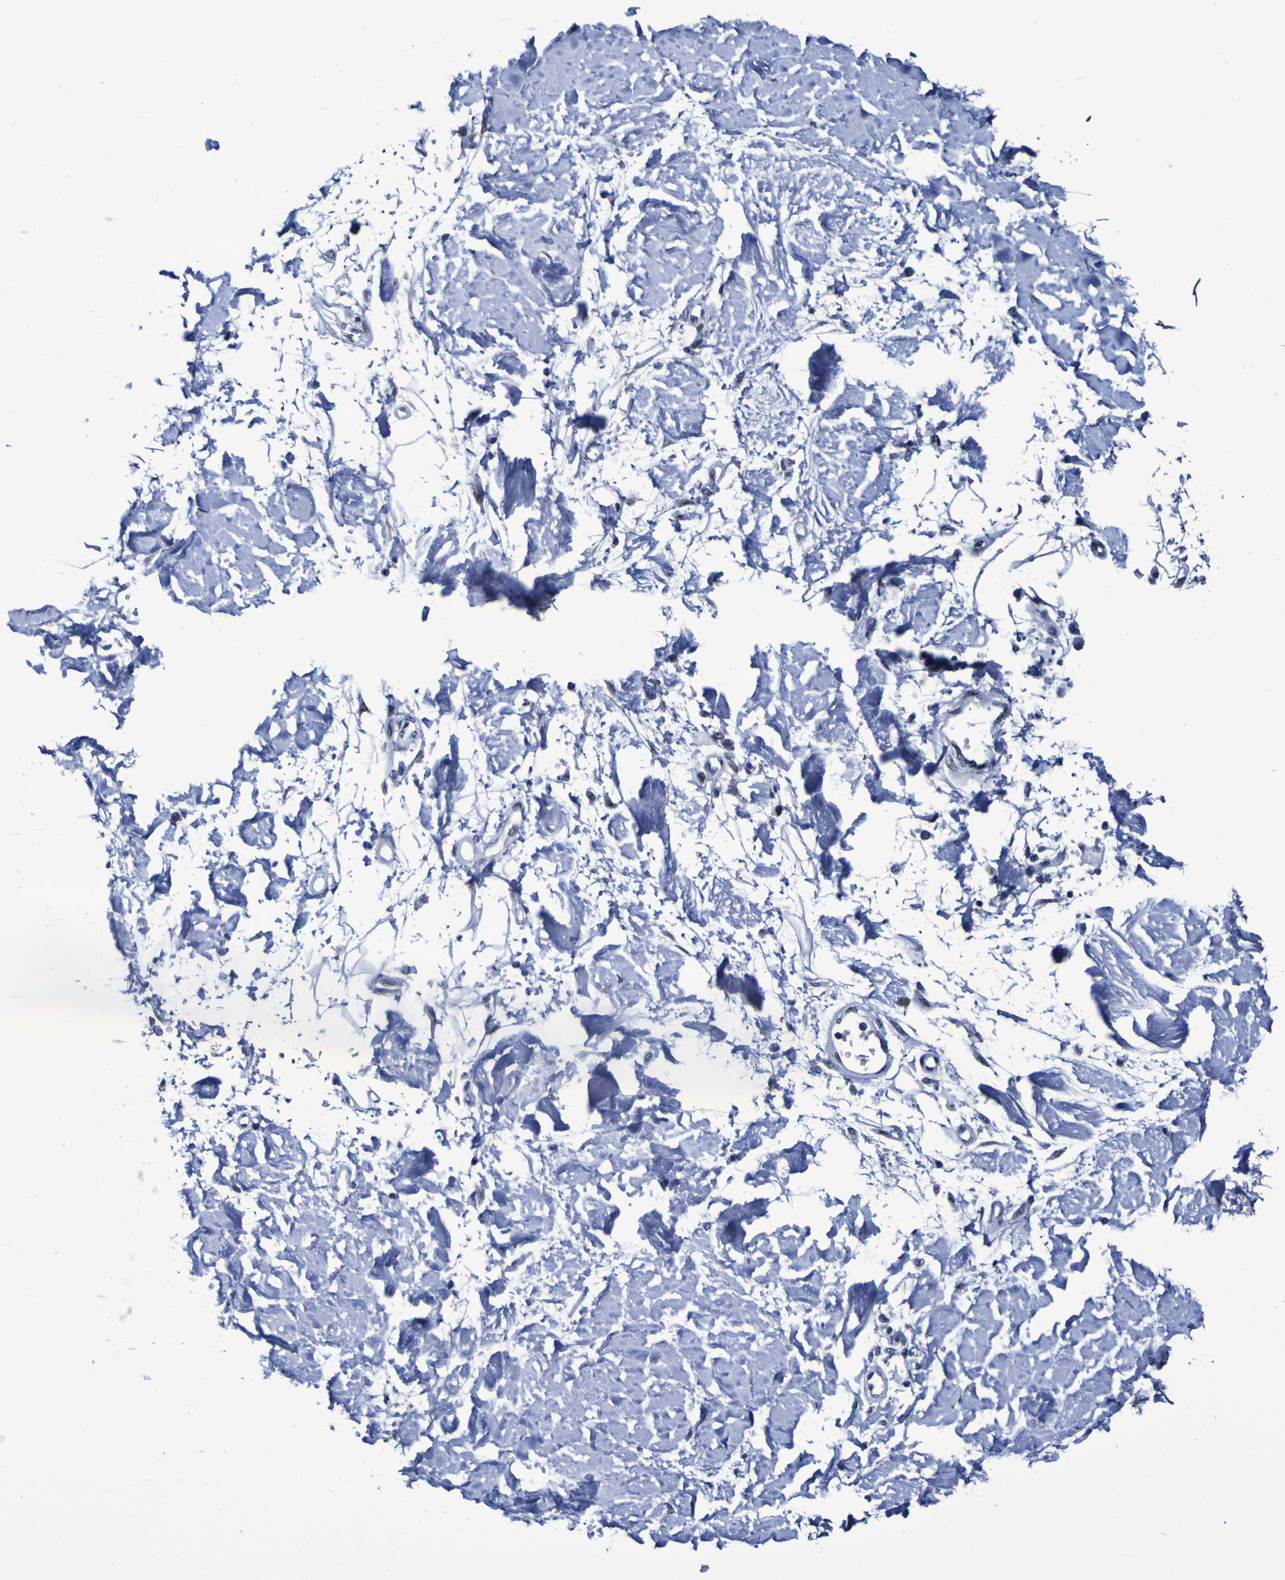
{"staining": {"intensity": "moderate", "quantity": ">75%", "location": "nuclear"}, "tissue": "adipose tissue", "cell_type": "Adipocytes", "image_type": "normal", "snomed": [{"axis": "morphology", "description": "Squamous cell carcinoma, NOS"}, {"axis": "topography", "description": "Skin"}], "caption": "IHC photomicrograph of benign human adipose tissue stained for a protein (brown), which reveals medium levels of moderate nuclear expression in approximately >75% of adipocytes.", "gene": "MBD3", "patient": {"sex": "male", "age": 83}}